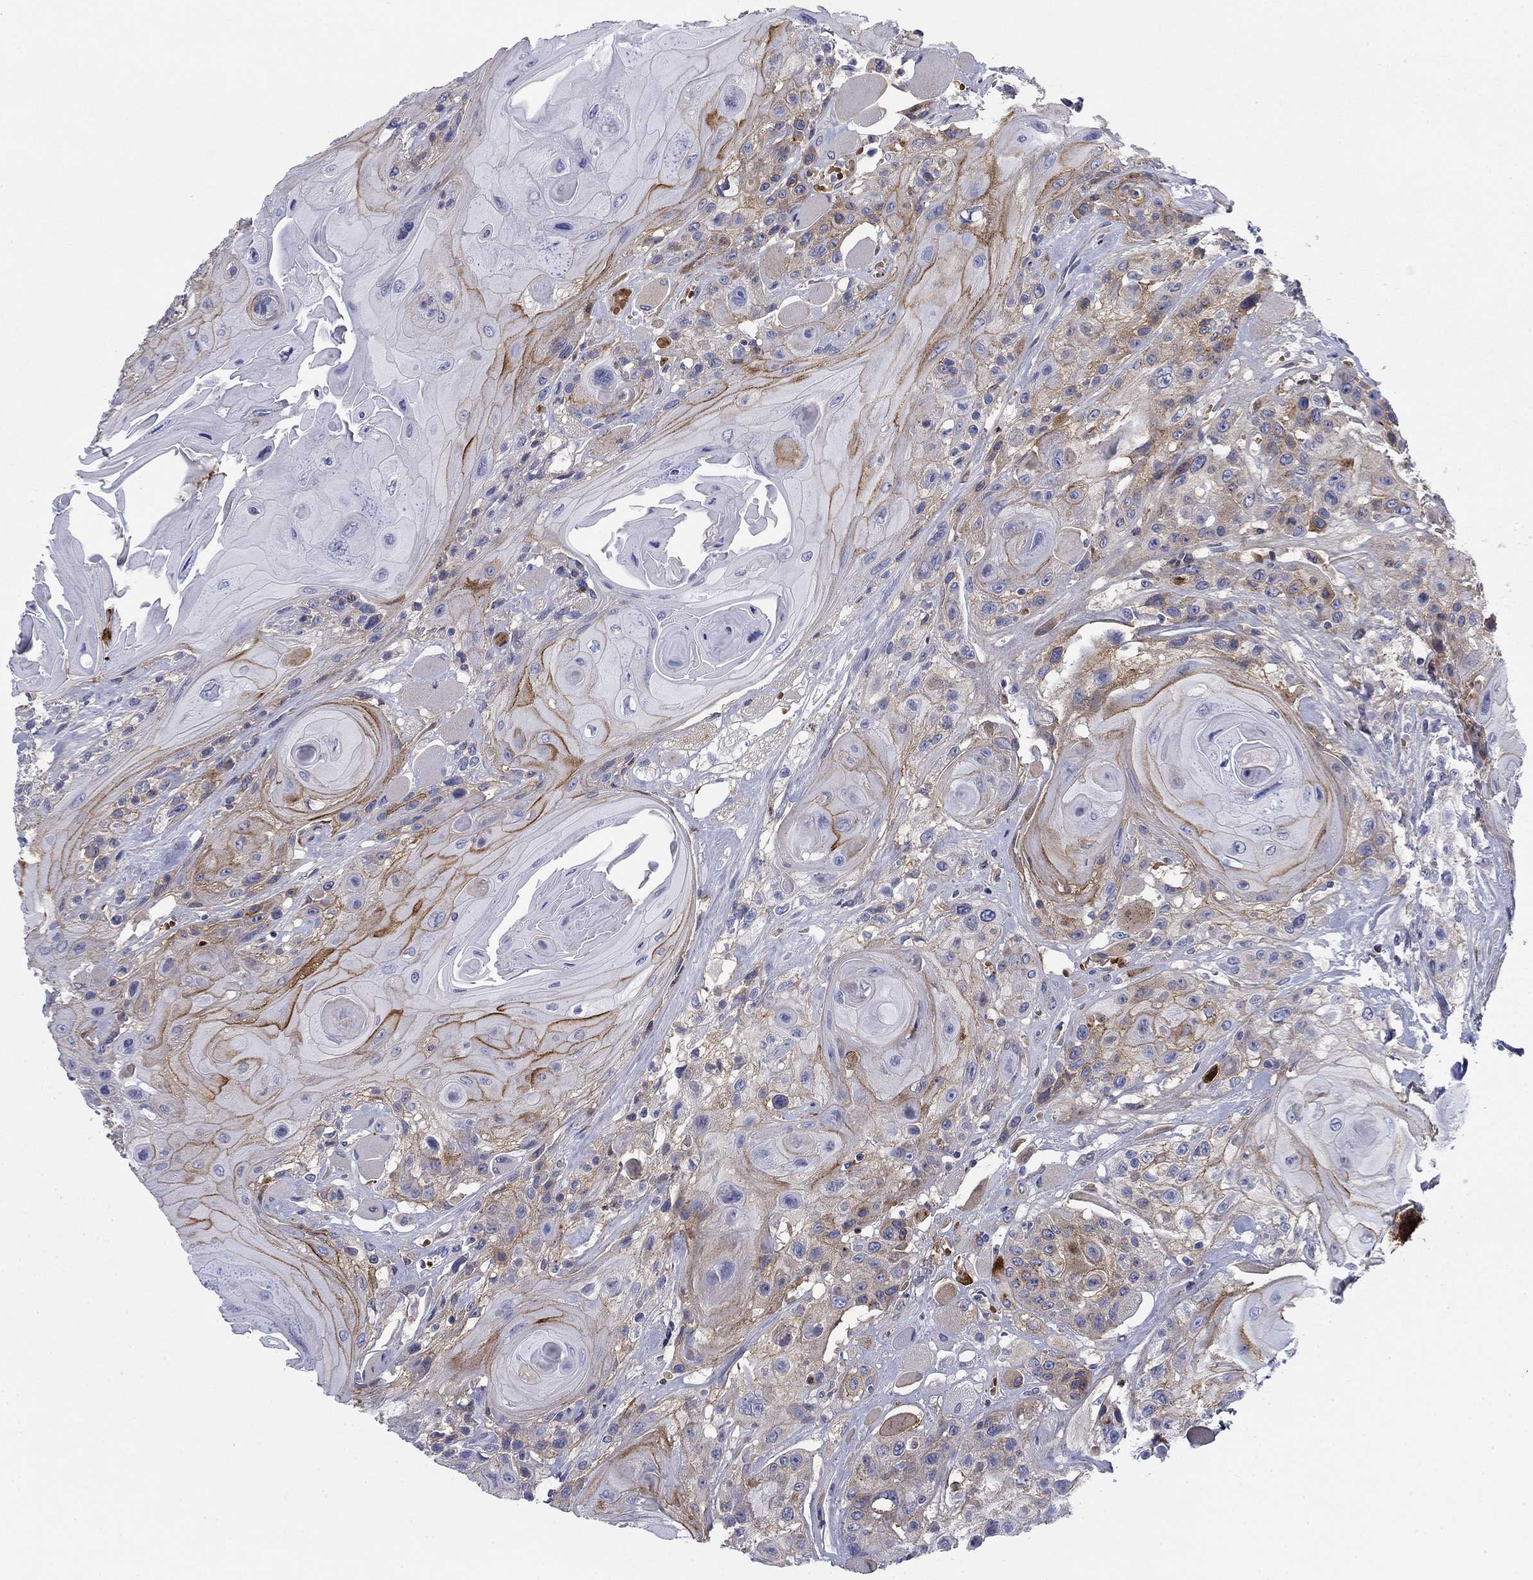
{"staining": {"intensity": "strong", "quantity": "25%-75%", "location": "cytoplasmic/membranous"}, "tissue": "head and neck cancer", "cell_type": "Tumor cells", "image_type": "cancer", "snomed": [{"axis": "morphology", "description": "Squamous cell carcinoma, NOS"}, {"axis": "topography", "description": "Head-Neck"}], "caption": "Protein expression analysis of human head and neck cancer reveals strong cytoplasmic/membranous positivity in approximately 25%-75% of tumor cells. (DAB (3,3'-diaminobenzidine) IHC, brown staining for protein, blue staining for nuclei).", "gene": "GPC1", "patient": {"sex": "female", "age": 59}}